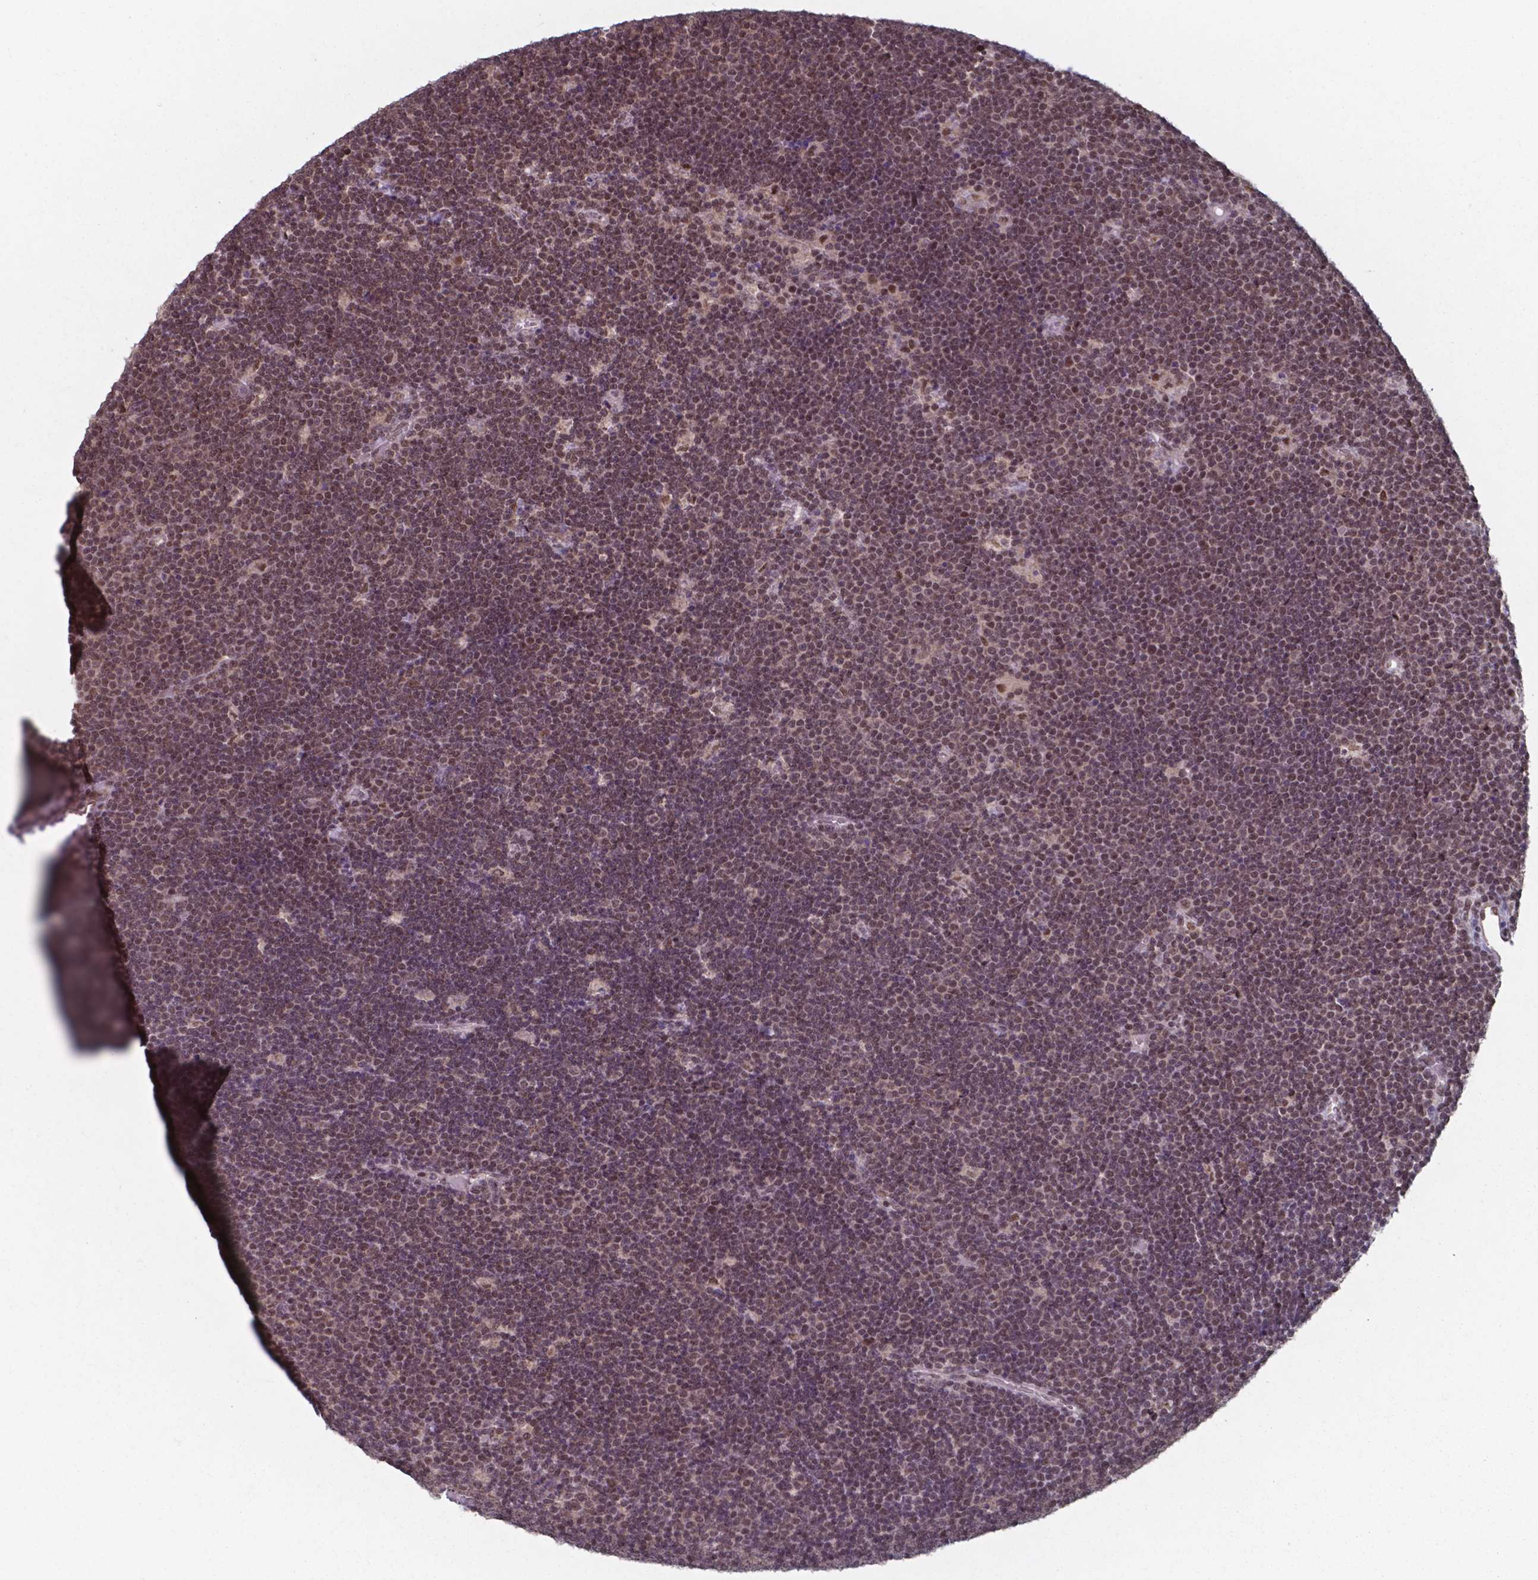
{"staining": {"intensity": "moderate", "quantity": "25%-75%", "location": "nuclear"}, "tissue": "lymphoma", "cell_type": "Tumor cells", "image_type": "cancer", "snomed": [{"axis": "morphology", "description": "Malignant lymphoma, non-Hodgkin's type, Low grade"}, {"axis": "topography", "description": "Brain"}], "caption": "Protein expression analysis of lymphoma demonstrates moderate nuclear positivity in about 25%-75% of tumor cells. (DAB = brown stain, brightfield microscopy at high magnification).", "gene": "UBA1", "patient": {"sex": "female", "age": 66}}